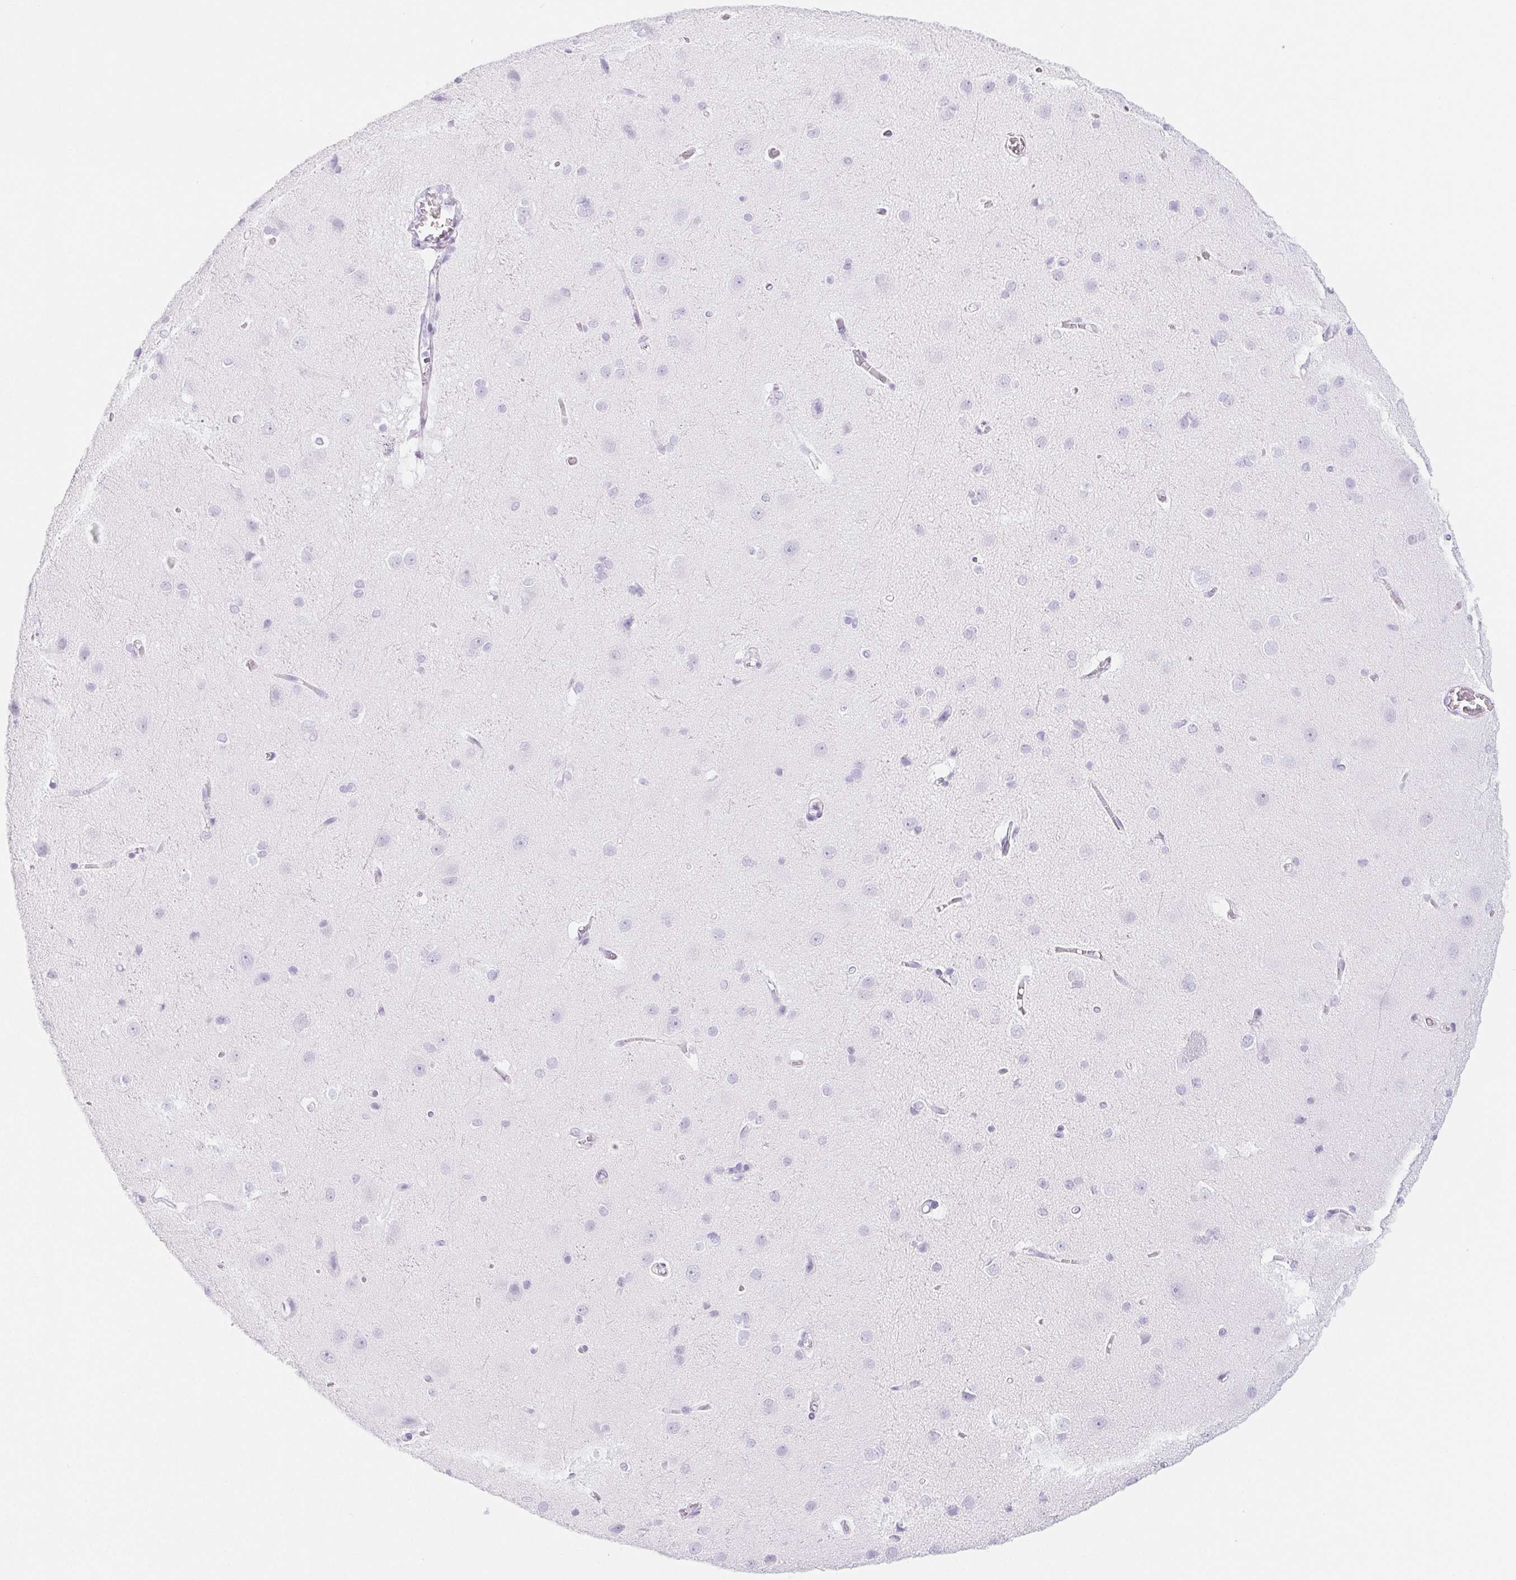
{"staining": {"intensity": "negative", "quantity": "none", "location": "none"}, "tissue": "cerebral cortex", "cell_type": "Endothelial cells", "image_type": "normal", "snomed": [{"axis": "morphology", "description": "Normal tissue, NOS"}, {"axis": "topography", "description": "Cerebral cortex"}], "caption": "The image reveals no staining of endothelial cells in benign cerebral cortex. (DAB (3,3'-diaminobenzidine) immunohistochemistry (IHC) with hematoxylin counter stain).", "gene": "PI3", "patient": {"sex": "male", "age": 37}}